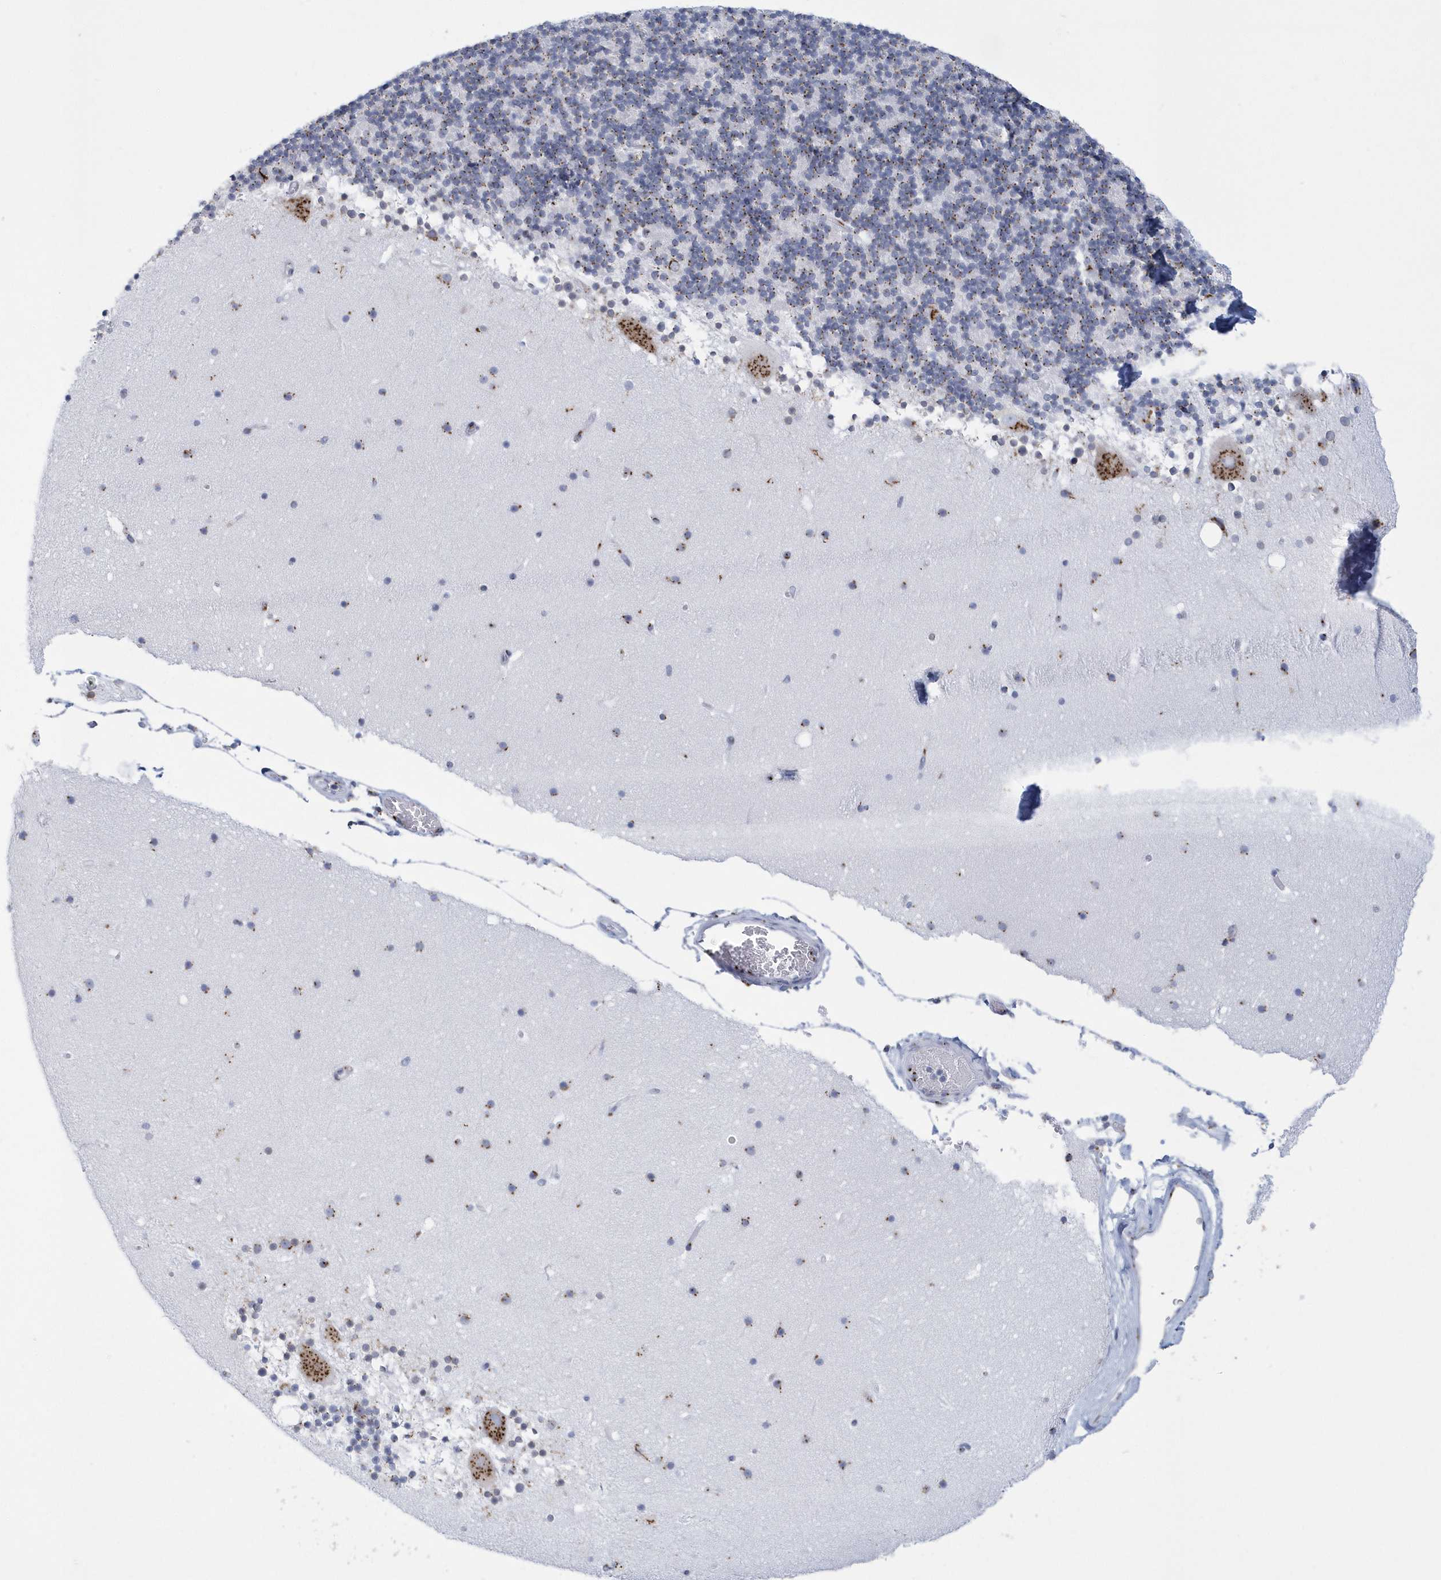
{"staining": {"intensity": "moderate", "quantity": ">75%", "location": "cytoplasmic/membranous"}, "tissue": "cerebellum", "cell_type": "Cells in granular layer", "image_type": "normal", "snomed": [{"axis": "morphology", "description": "Normal tissue, NOS"}, {"axis": "topography", "description": "Cerebellum"}], "caption": "A medium amount of moderate cytoplasmic/membranous expression is identified in about >75% of cells in granular layer in benign cerebellum.", "gene": "SLX9", "patient": {"sex": "male", "age": 57}}